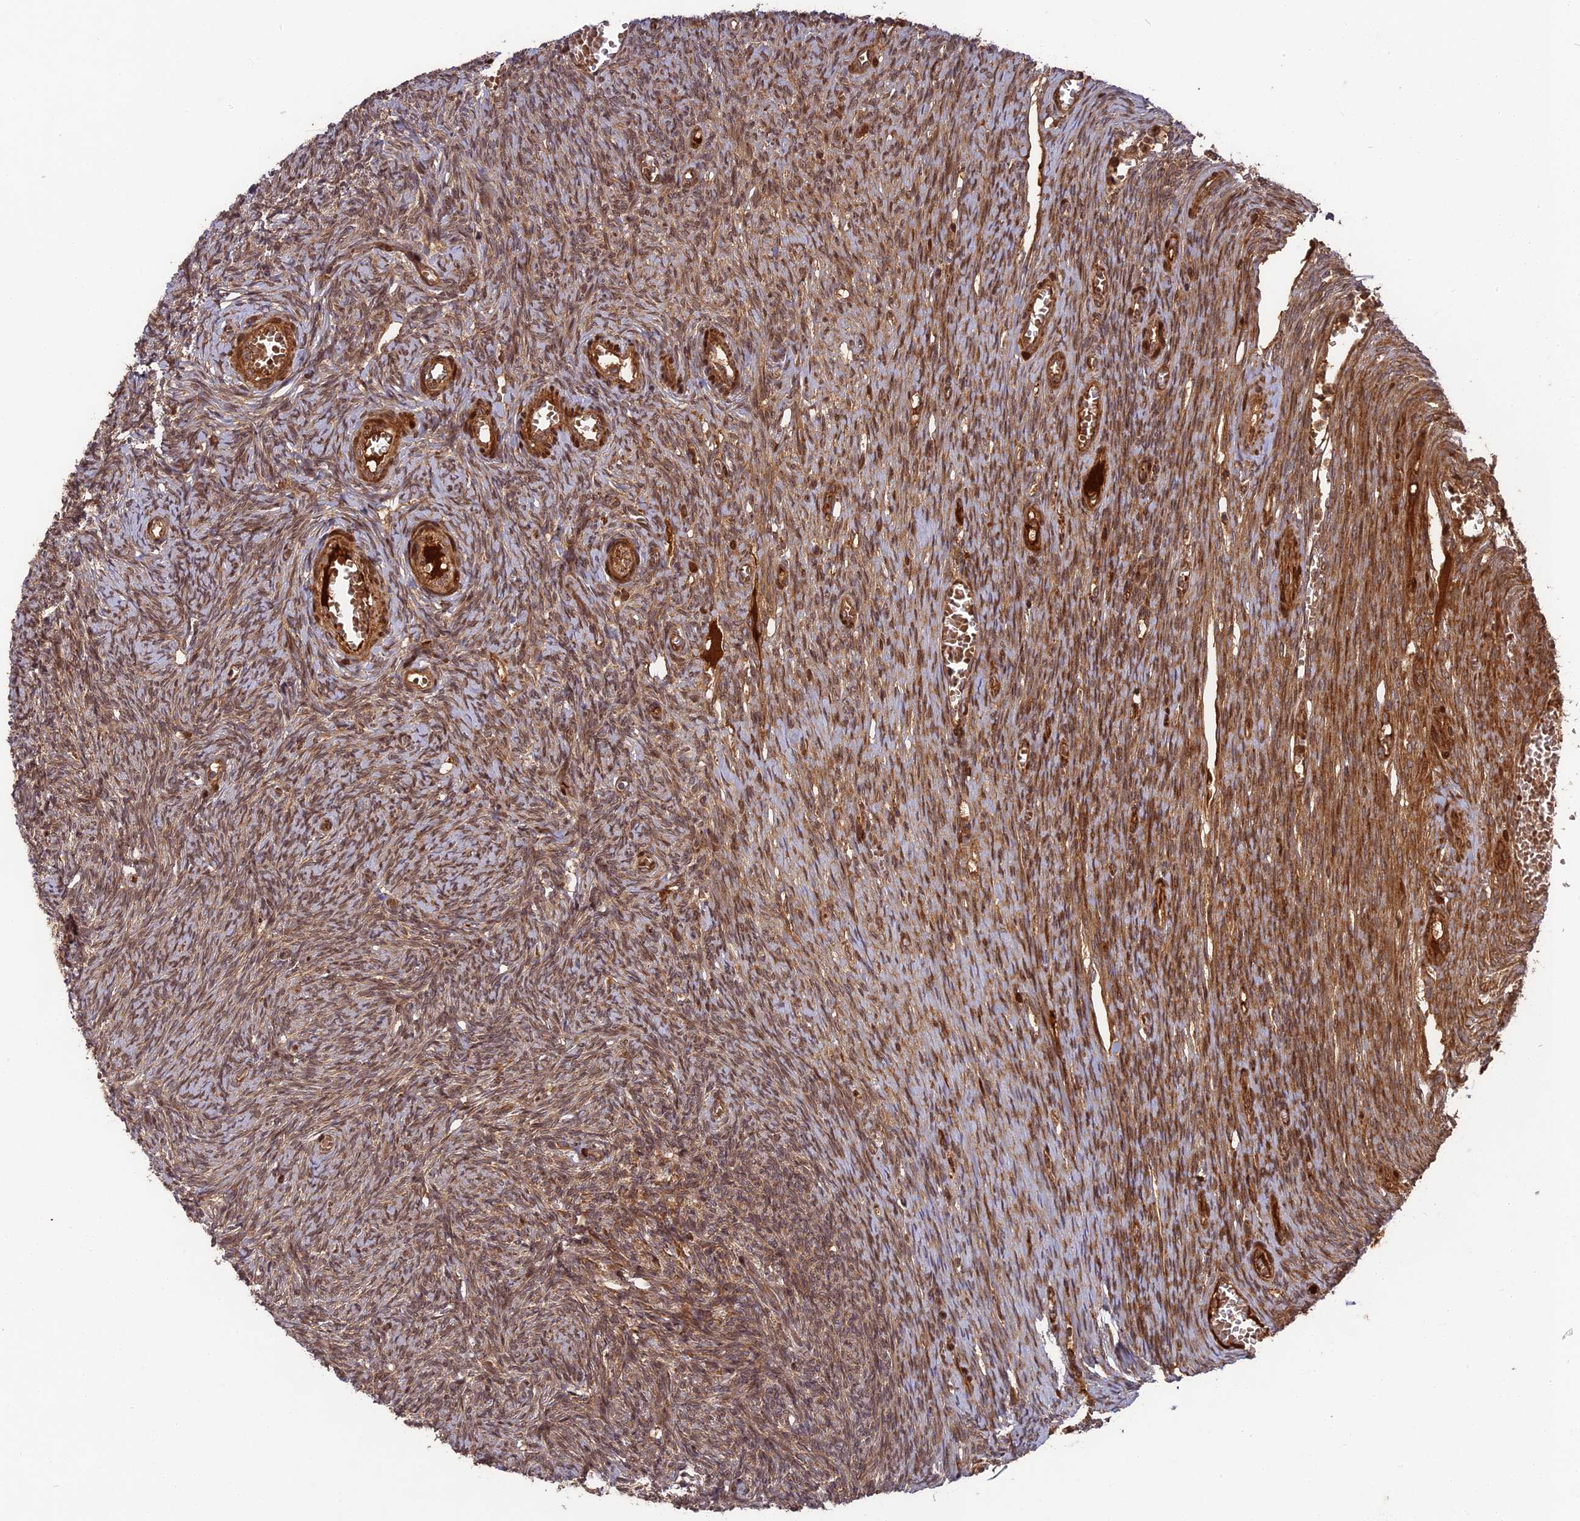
{"staining": {"intensity": "moderate", "quantity": ">75%", "location": "cytoplasmic/membranous"}, "tissue": "ovary", "cell_type": "Ovarian stroma cells", "image_type": "normal", "snomed": [{"axis": "morphology", "description": "Normal tissue, NOS"}, {"axis": "topography", "description": "Ovary"}], "caption": "Immunohistochemistry photomicrograph of benign ovary stained for a protein (brown), which reveals medium levels of moderate cytoplasmic/membranous positivity in about >75% of ovarian stroma cells.", "gene": "TMUB2", "patient": {"sex": "female", "age": 44}}